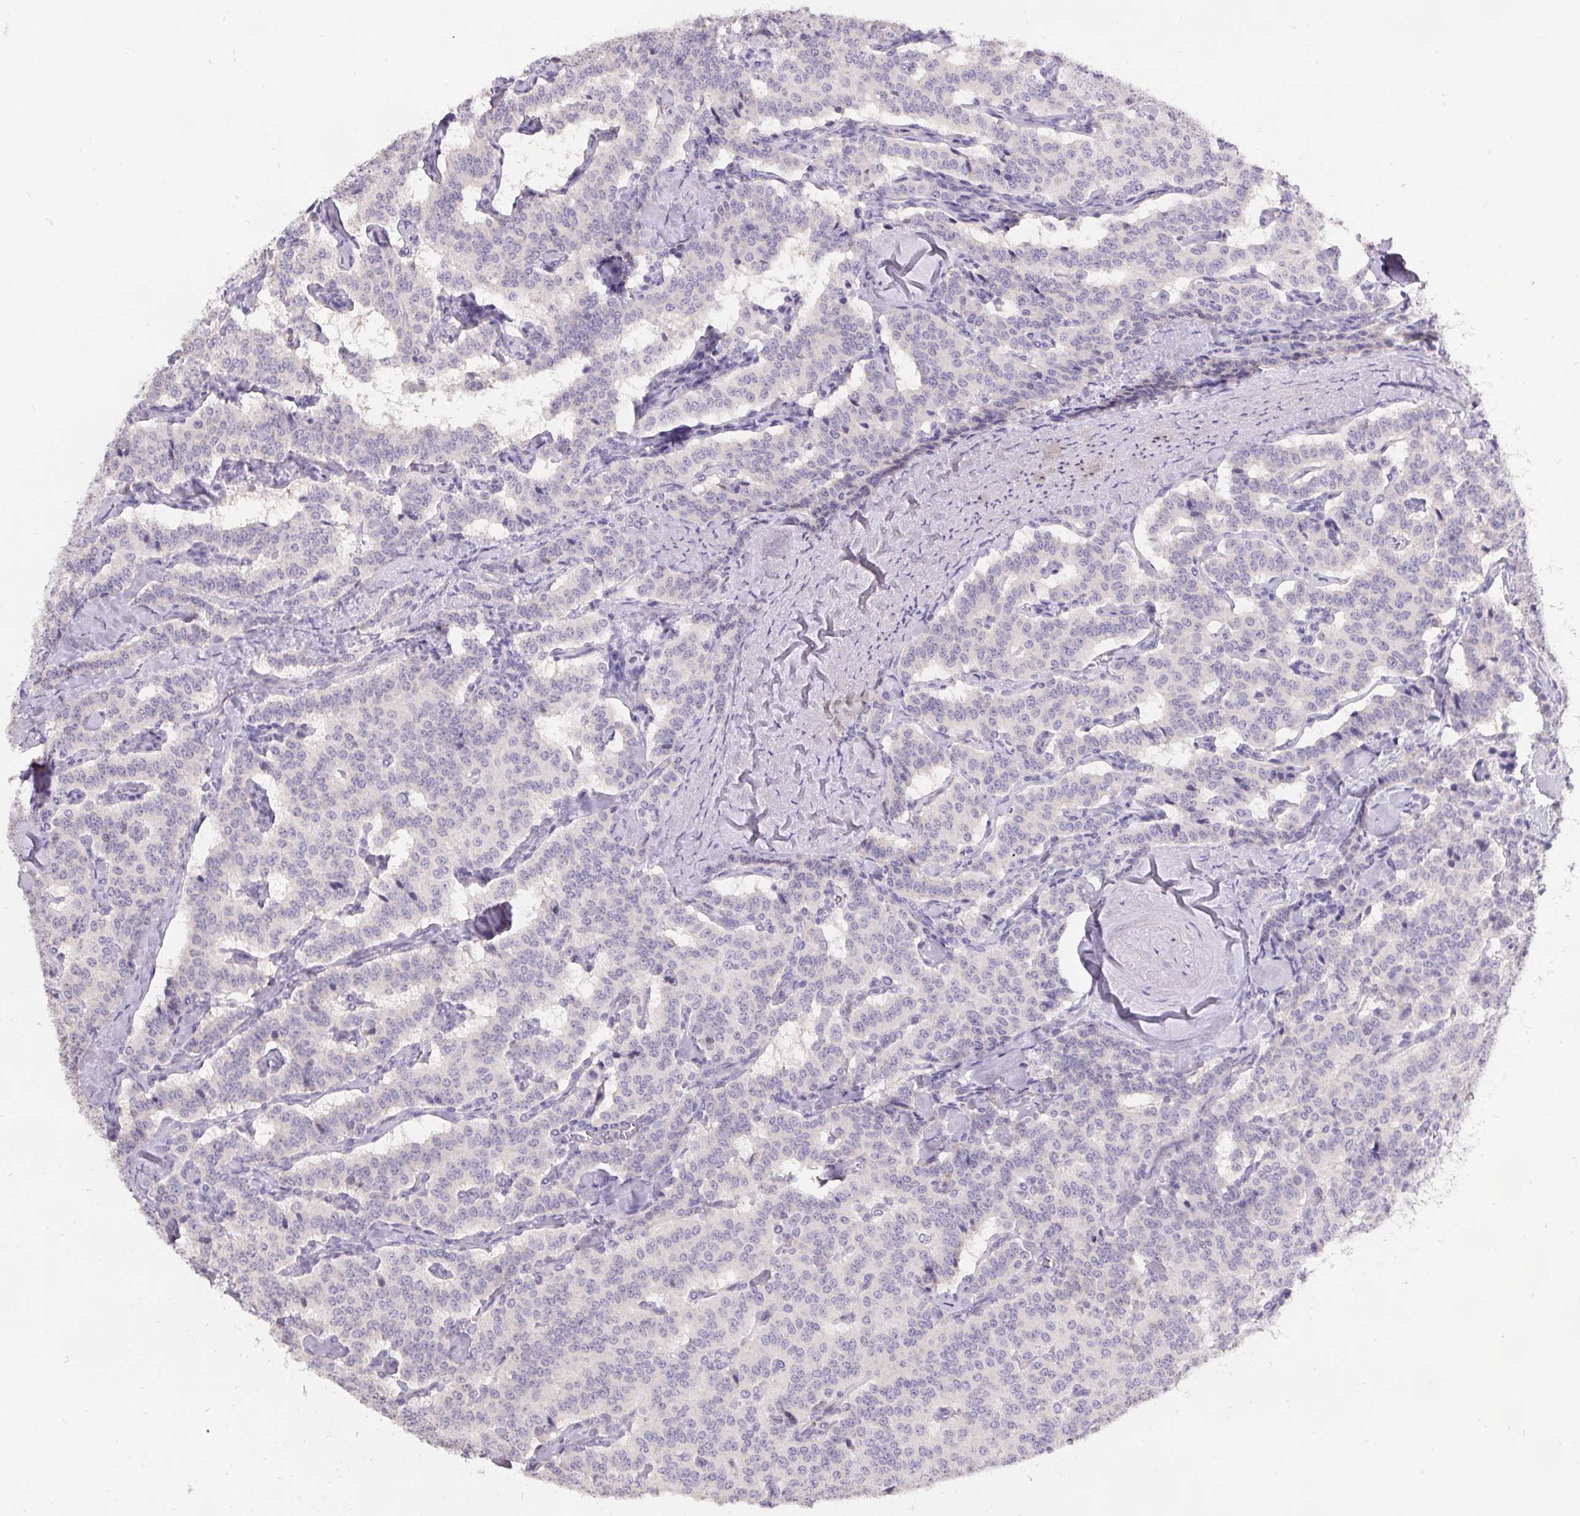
{"staining": {"intensity": "negative", "quantity": "none", "location": "none"}, "tissue": "carcinoid", "cell_type": "Tumor cells", "image_type": "cancer", "snomed": [{"axis": "morphology", "description": "Carcinoid, malignant, NOS"}, {"axis": "topography", "description": "Lung"}], "caption": "Immunohistochemistry histopathology image of neoplastic tissue: human carcinoid (malignant) stained with DAB (3,3'-diaminobenzidine) exhibits no significant protein positivity in tumor cells. The staining was performed using DAB (3,3'-diaminobenzidine) to visualize the protein expression in brown, while the nuclei were stained in blue with hematoxylin (Magnification: 20x).", "gene": "PMEL", "patient": {"sex": "female", "age": 46}}